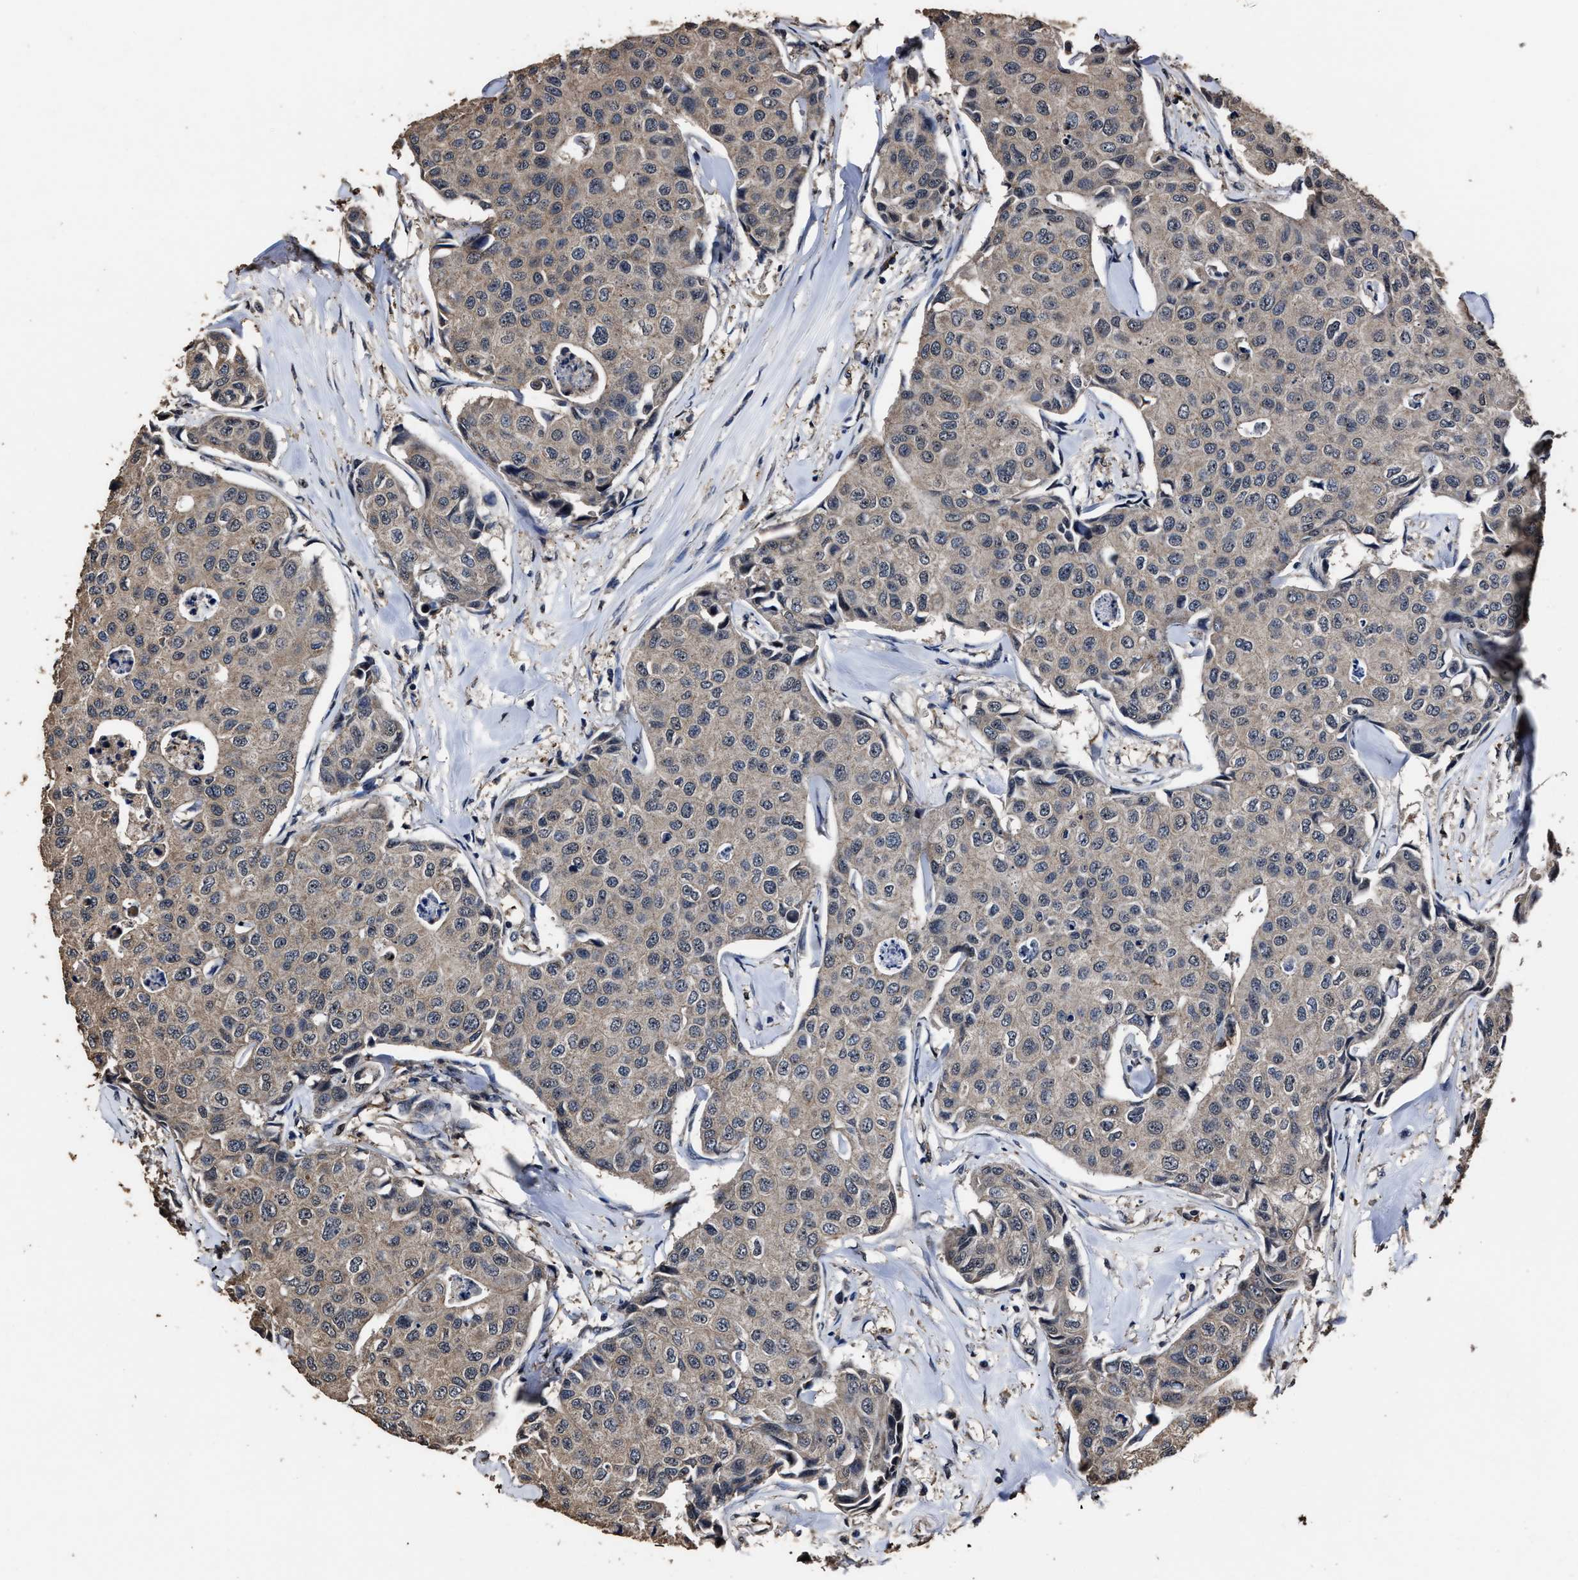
{"staining": {"intensity": "weak", "quantity": "25%-75%", "location": "cytoplasmic/membranous"}, "tissue": "breast cancer", "cell_type": "Tumor cells", "image_type": "cancer", "snomed": [{"axis": "morphology", "description": "Duct carcinoma"}, {"axis": "topography", "description": "Breast"}], "caption": "Breast cancer stained with a protein marker displays weak staining in tumor cells.", "gene": "RSBN1L", "patient": {"sex": "female", "age": 80}}